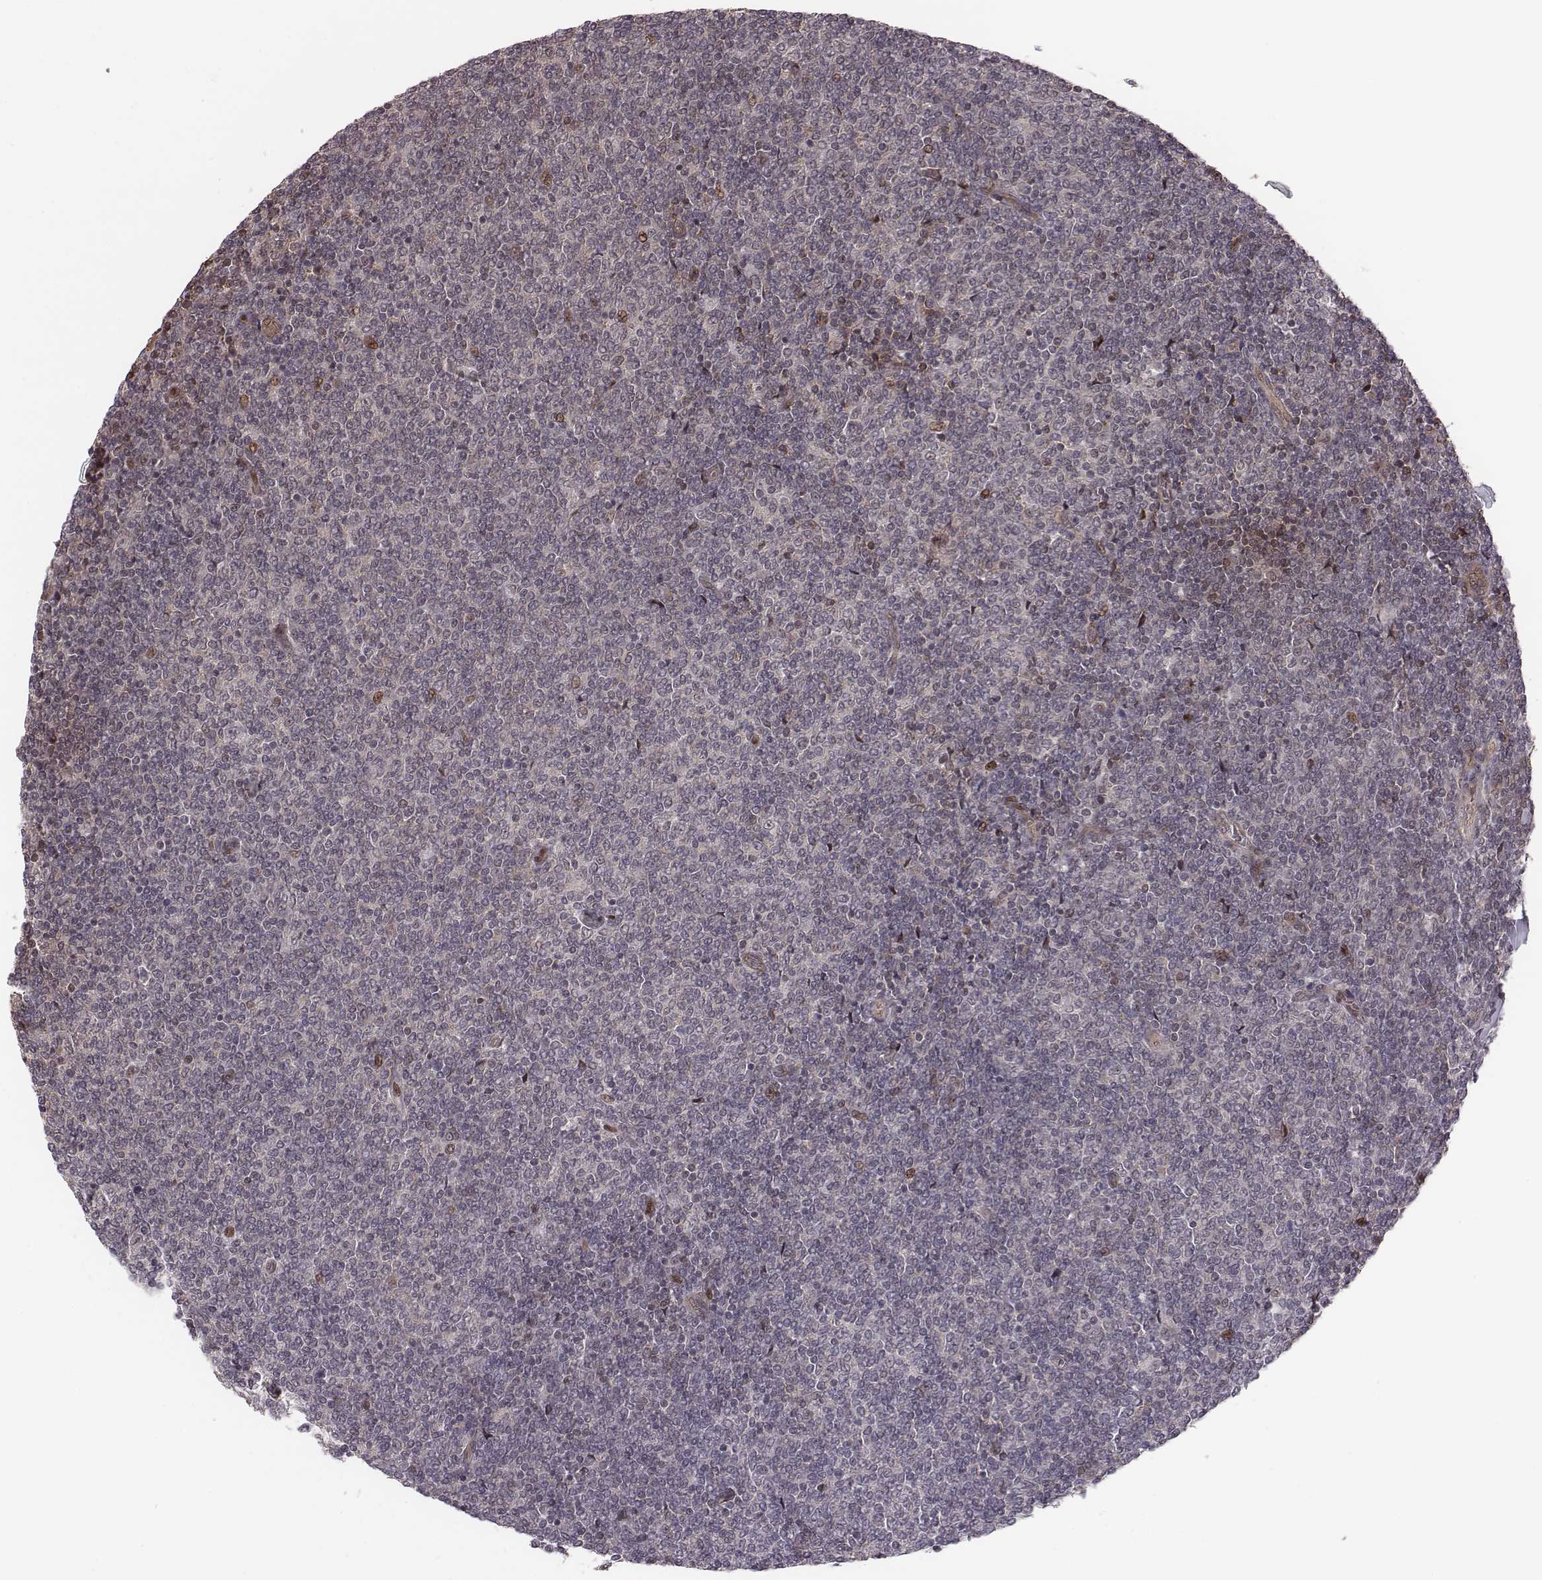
{"staining": {"intensity": "negative", "quantity": "none", "location": "none"}, "tissue": "lymphoma", "cell_type": "Tumor cells", "image_type": "cancer", "snomed": [{"axis": "morphology", "description": "Malignant lymphoma, non-Hodgkin's type, Low grade"}, {"axis": "topography", "description": "Lymph node"}], "caption": "Lymphoma was stained to show a protein in brown. There is no significant expression in tumor cells.", "gene": "RPL3", "patient": {"sex": "male", "age": 52}}